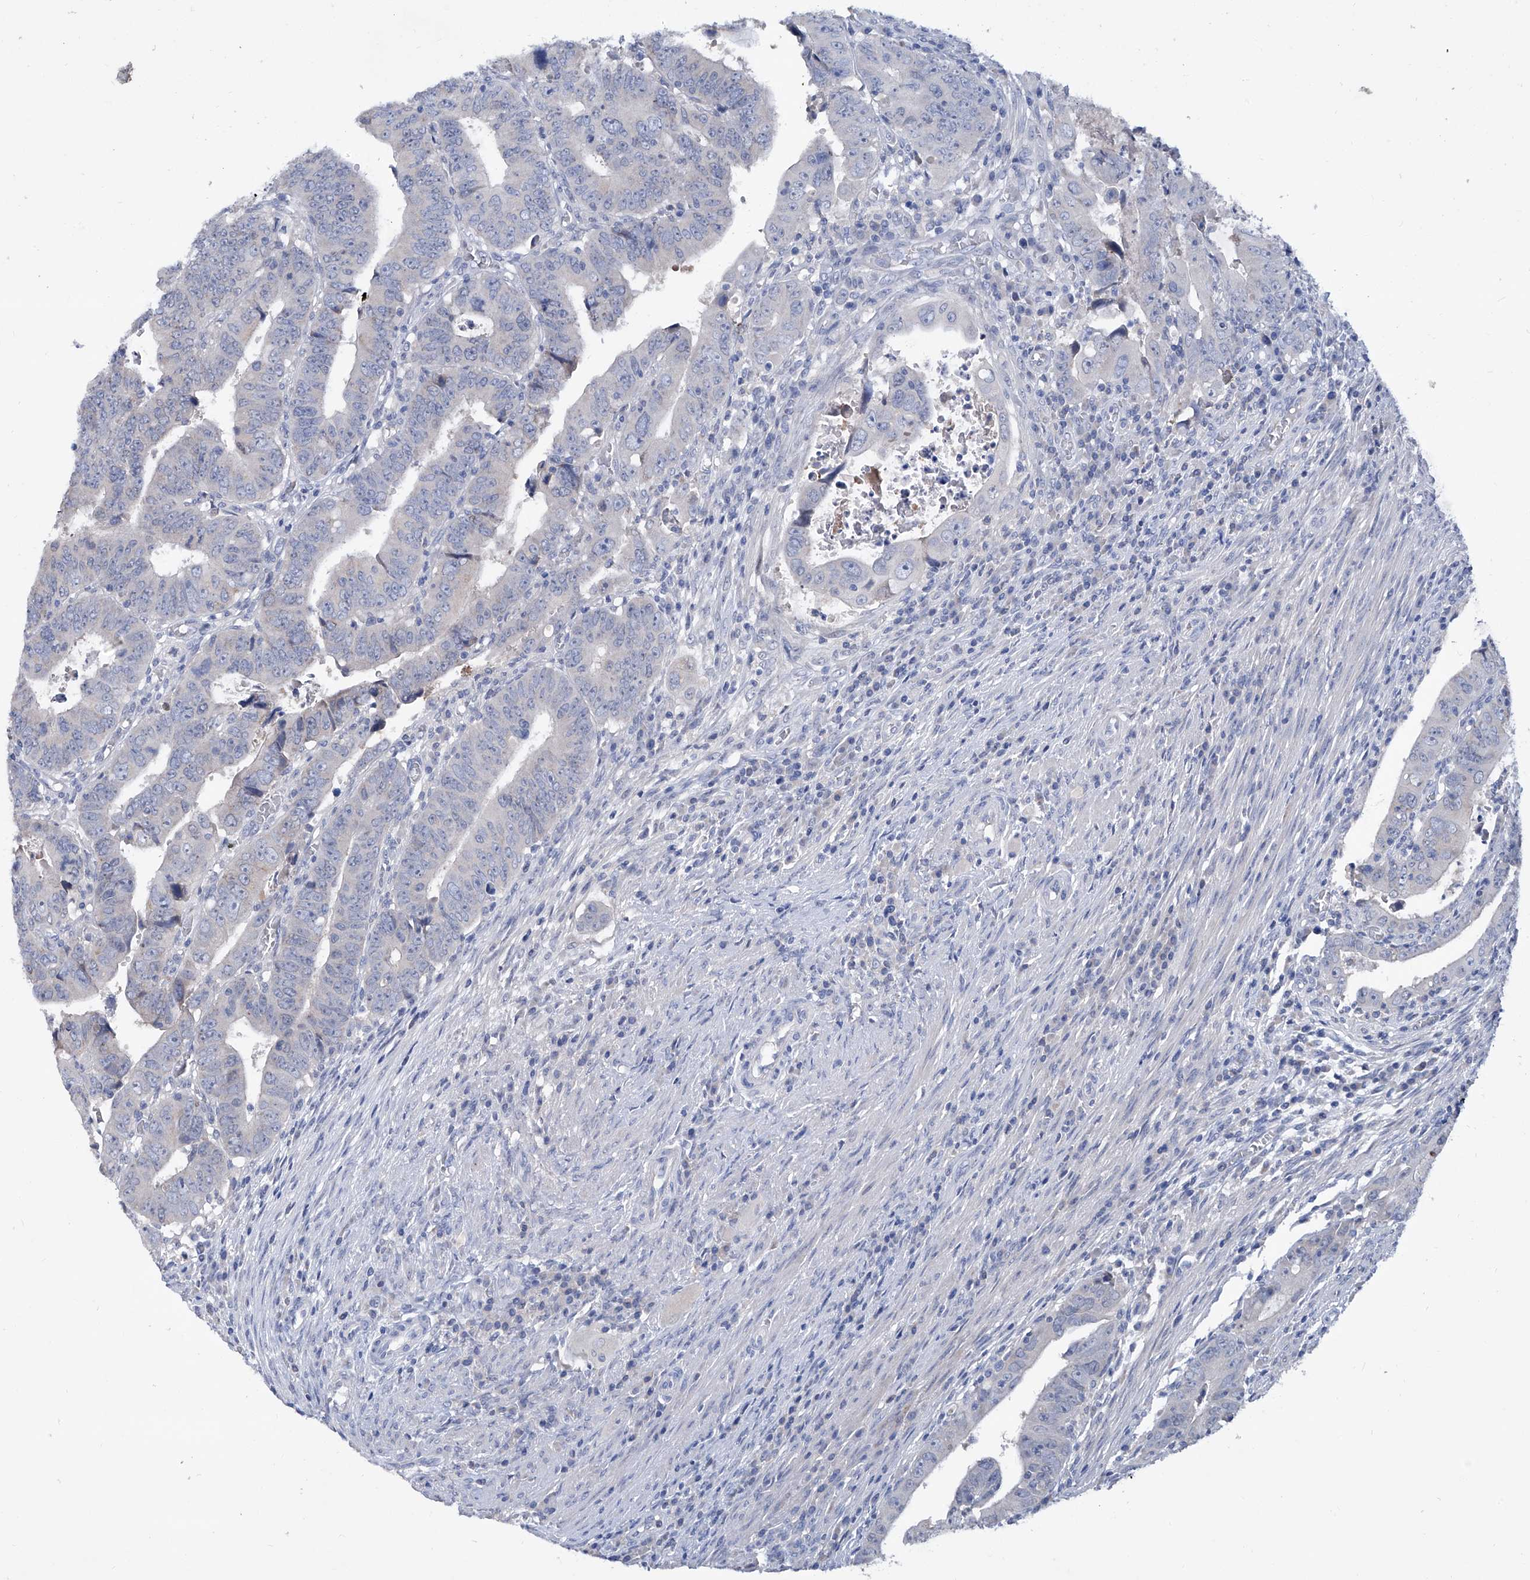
{"staining": {"intensity": "negative", "quantity": "none", "location": "none"}, "tissue": "colorectal cancer", "cell_type": "Tumor cells", "image_type": "cancer", "snomed": [{"axis": "morphology", "description": "Normal tissue, NOS"}, {"axis": "morphology", "description": "Adenocarcinoma, NOS"}, {"axis": "topography", "description": "Rectum"}], "caption": "IHC histopathology image of adenocarcinoma (colorectal) stained for a protein (brown), which shows no staining in tumor cells. (Stains: DAB (3,3'-diaminobenzidine) immunohistochemistry with hematoxylin counter stain, Microscopy: brightfield microscopy at high magnification).", "gene": "KLHL17", "patient": {"sex": "female", "age": 65}}